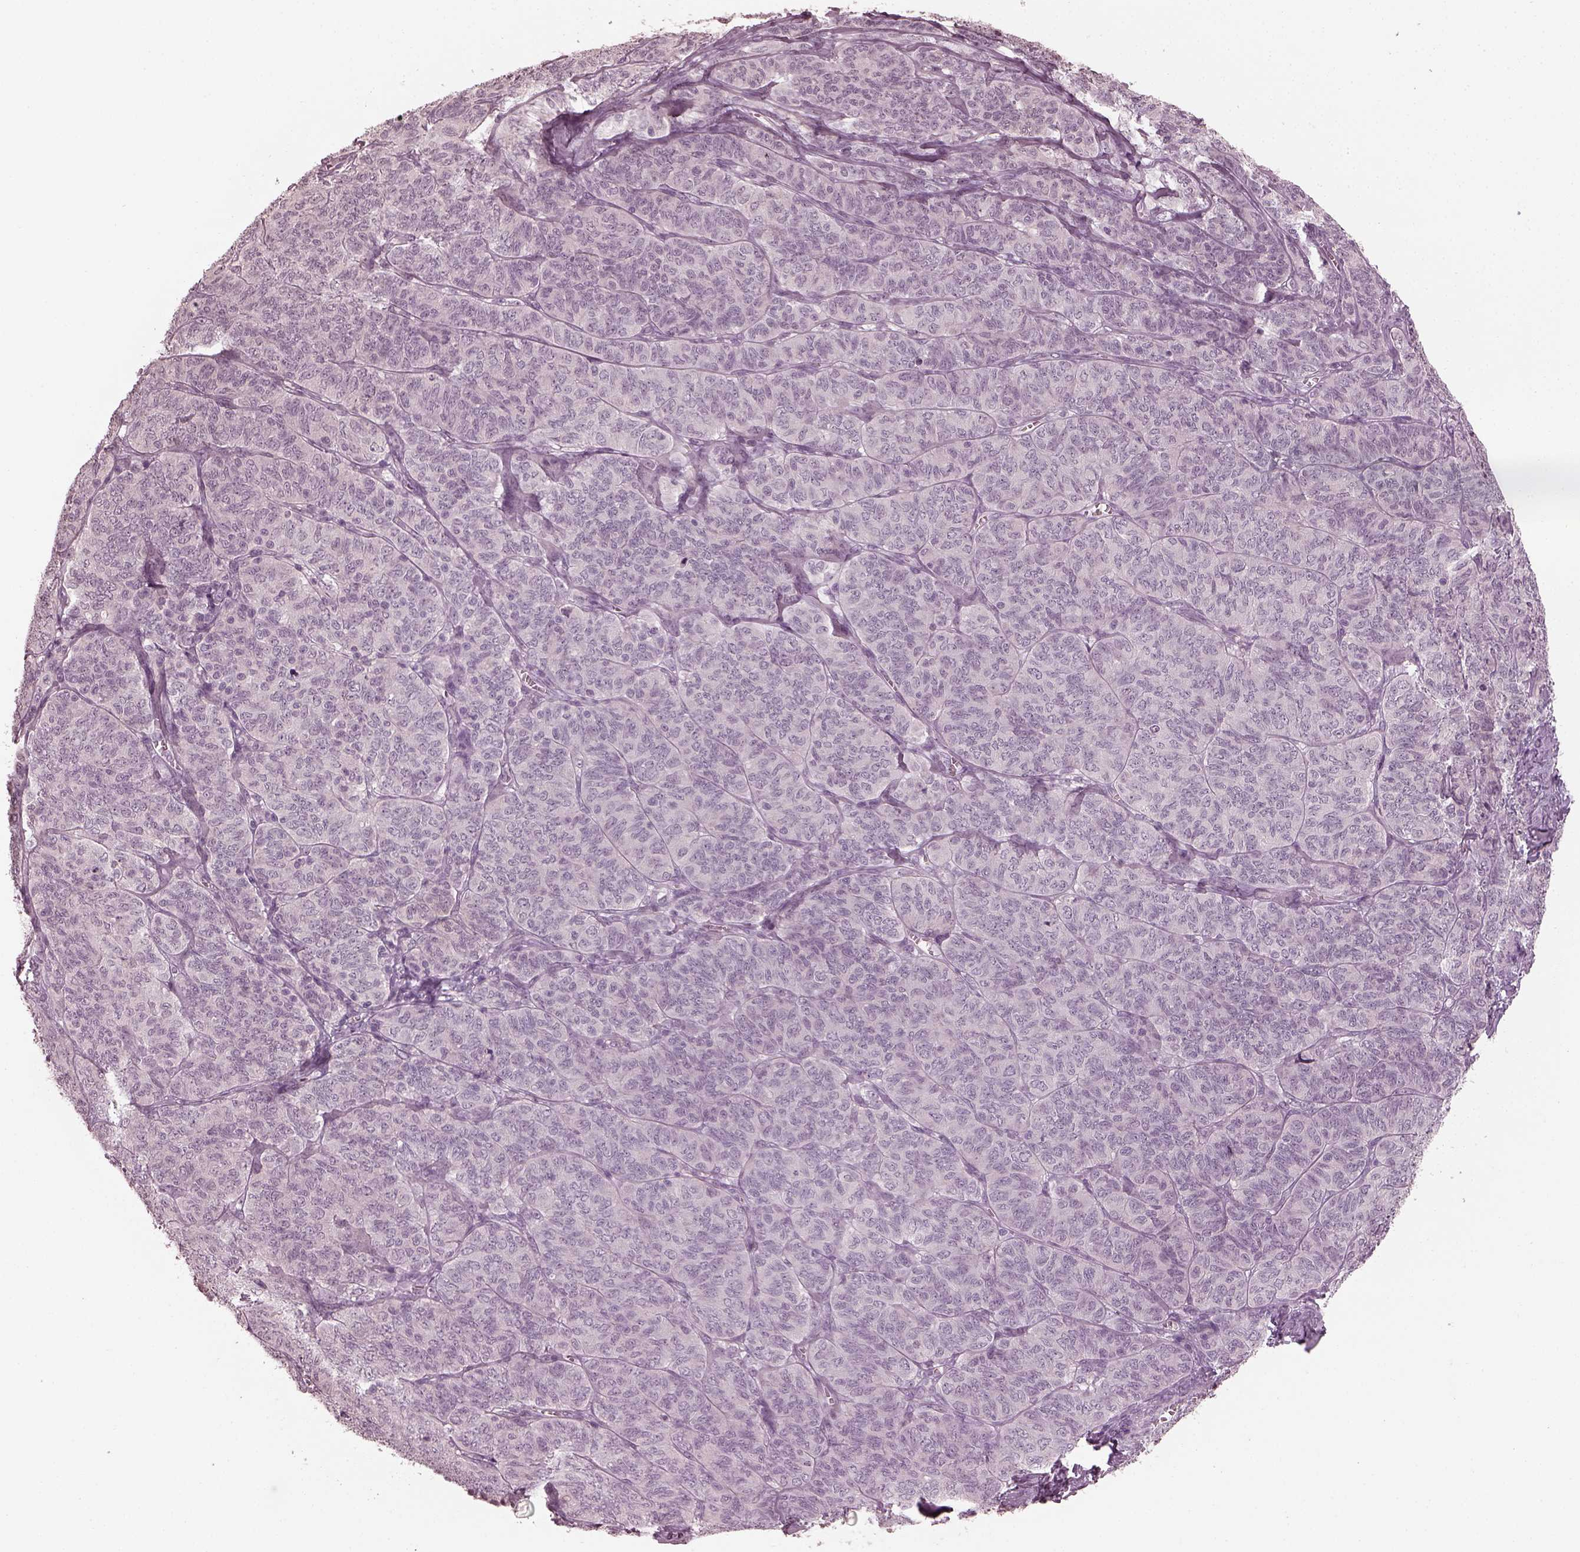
{"staining": {"intensity": "negative", "quantity": "none", "location": "none"}, "tissue": "ovarian cancer", "cell_type": "Tumor cells", "image_type": "cancer", "snomed": [{"axis": "morphology", "description": "Carcinoma, endometroid"}, {"axis": "topography", "description": "Ovary"}], "caption": "The immunohistochemistry (IHC) micrograph has no significant staining in tumor cells of ovarian cancer (endometroid carcinoma) tissue.", "gene": "OPTC", "patient": {"sex": "female", "age": 80}}